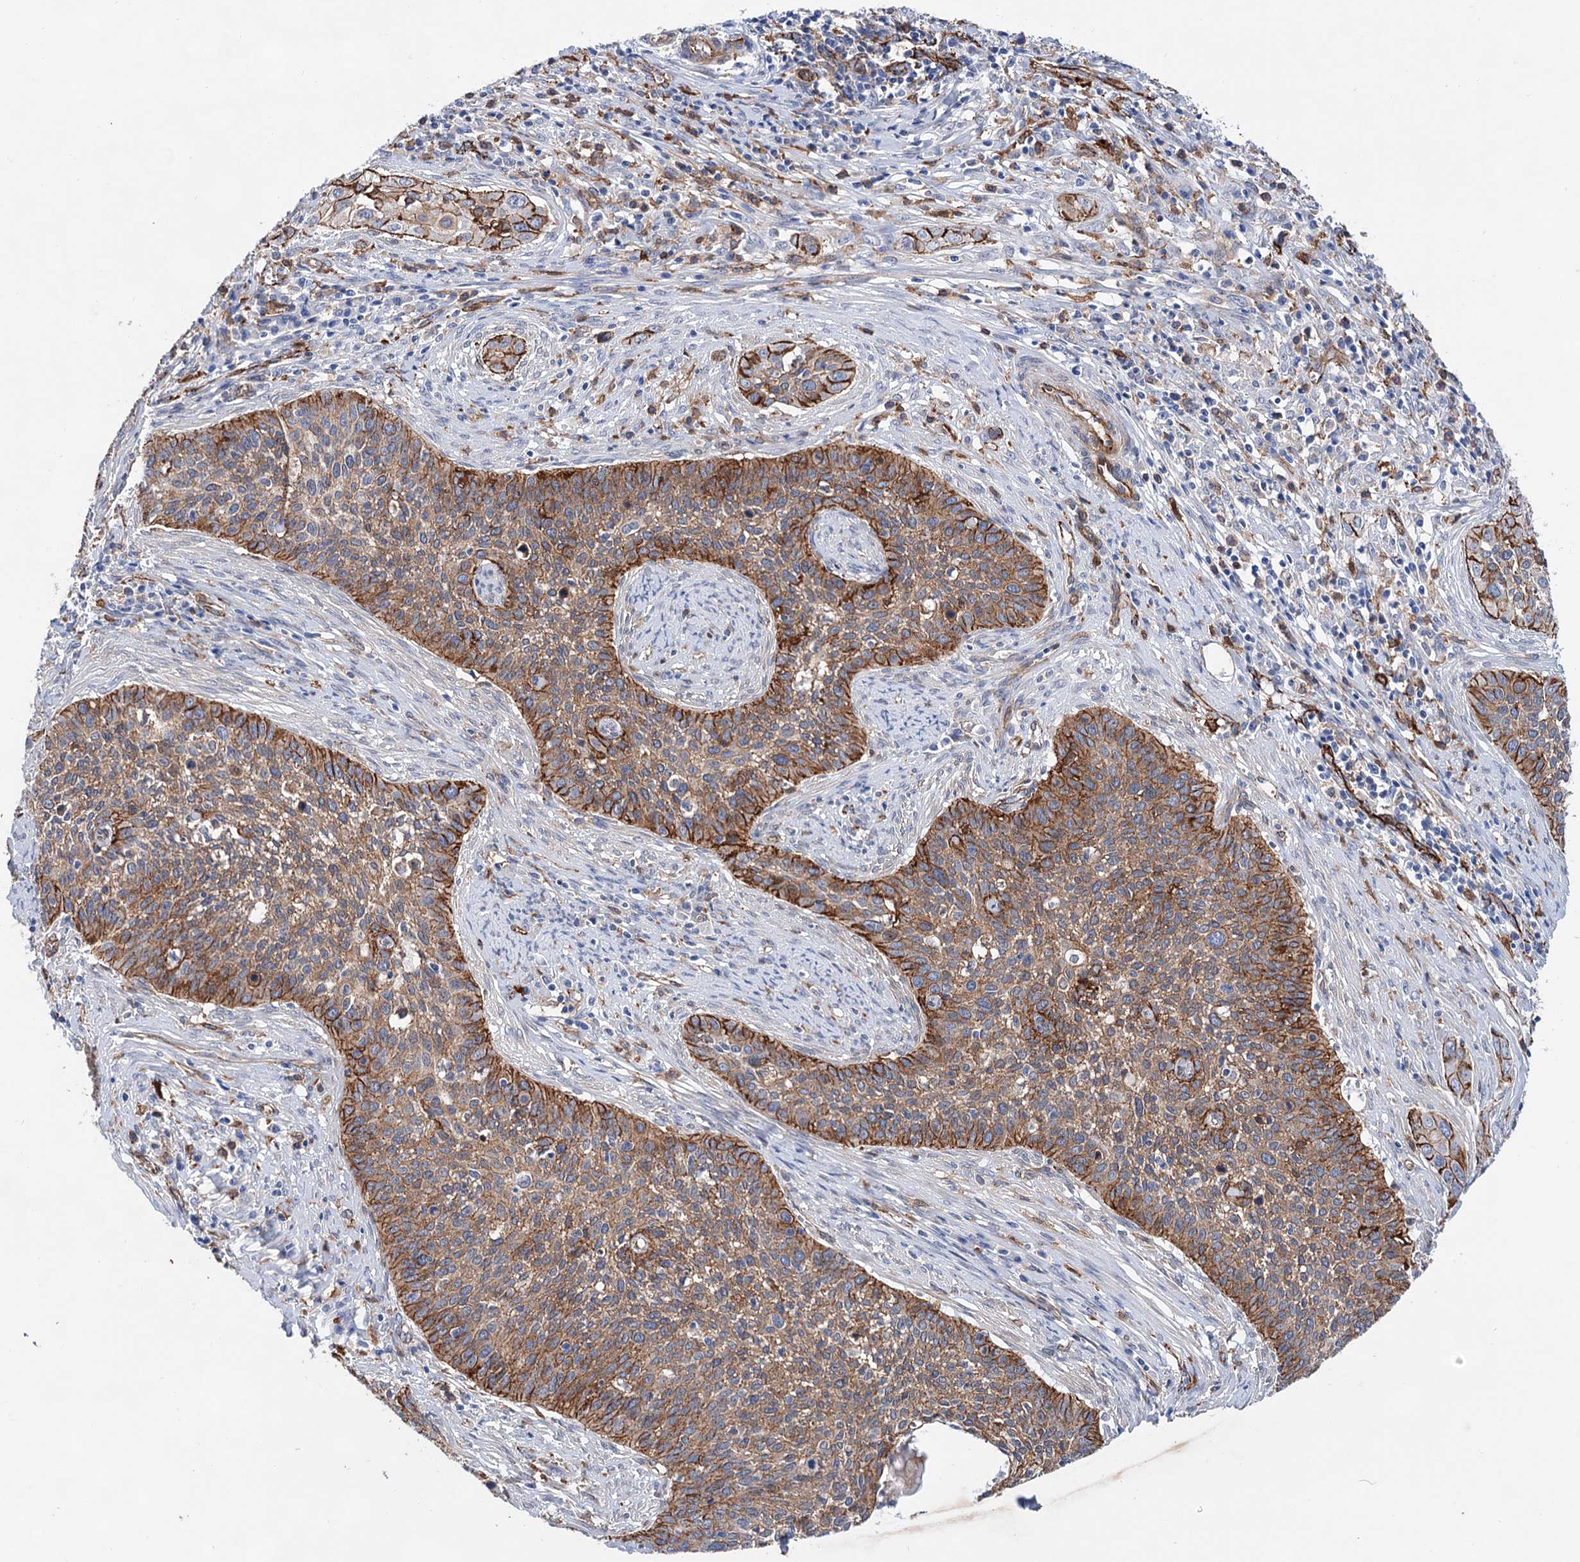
{"staining": {"intensity": "strong", "quantity": ">75%", "location": "cytoplasmic/membranous"}, "tissue": "cervical cancer", "cell_type": "Tumor cells", "image_type": "cancer", "snomed": [{"axis": "morphology", "description": "Squamous cell carcinoma, NOS"}, {"axis": "topography", "description": "Cervix"}], "caption": "This photomicrograph exhibits cervical cancer (squamous cell carcinoma) stained with immunohistochemistry to label a protein in brown. The cytoplasmic/membranous of tumor cells show strong positivity for the protein. Nuclei are counter-stained blue.", "gene": "TMTC3", "patient": {"sex": "female", "age": 34}}